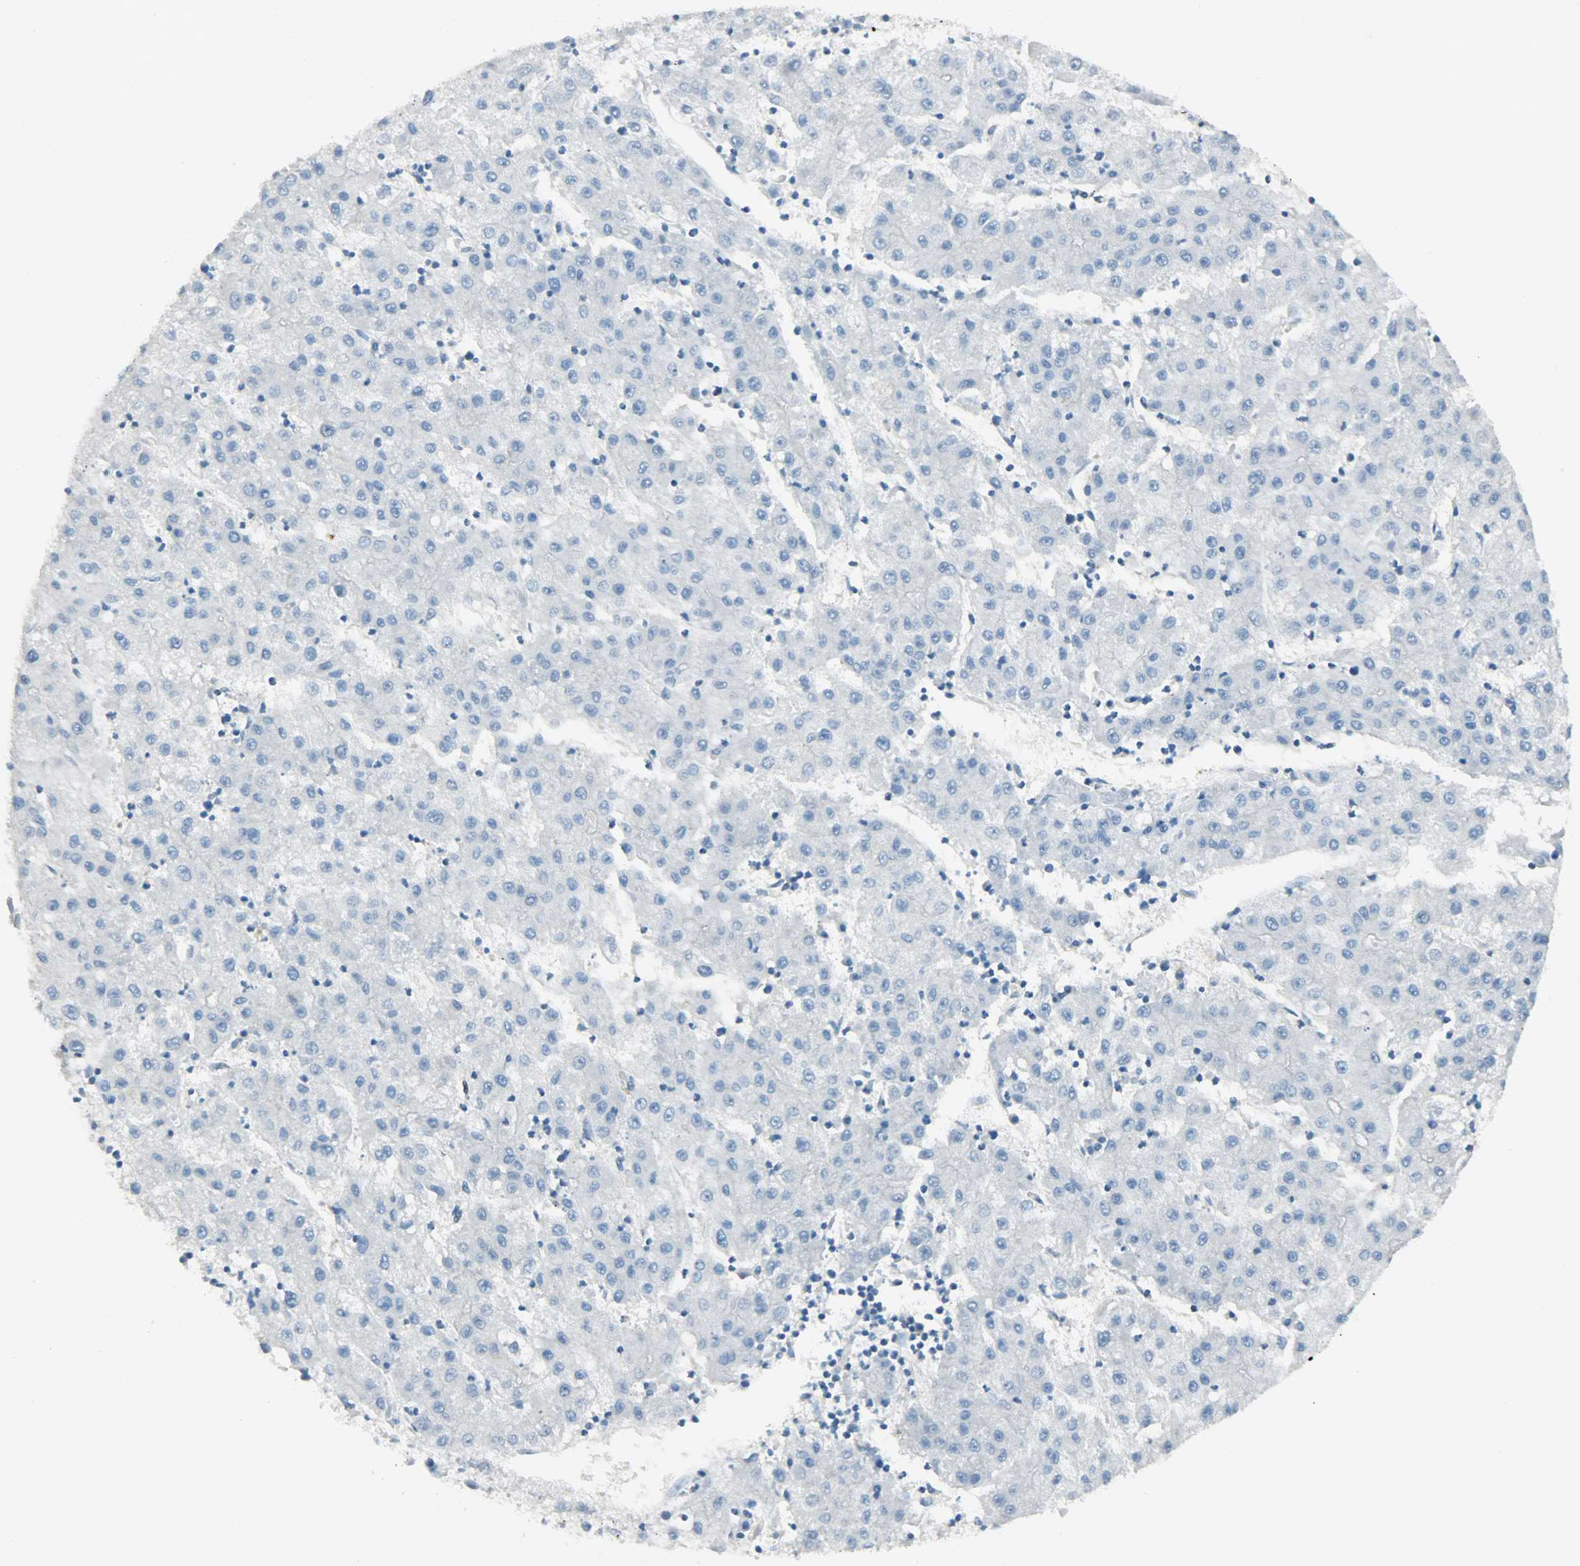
{"staining": {"intensity": "negative", "quantity": "none", "location": "none"}, "tissue": "liver cancer", "cell_type": "Tumor cells", "image_type": "cancer", "snomed": [{"axis": "morphology", "description": "Carcinoma, Hepatocellular, NOS"}, {"axis": "topography", "description": "Liver"}], "caption": "There is no significant positivity in tumor cells of liver cancer (hepatocellular carcinoma).", "gene": "TSC22D2", "patient": {"sex": "male", "age": 72}}